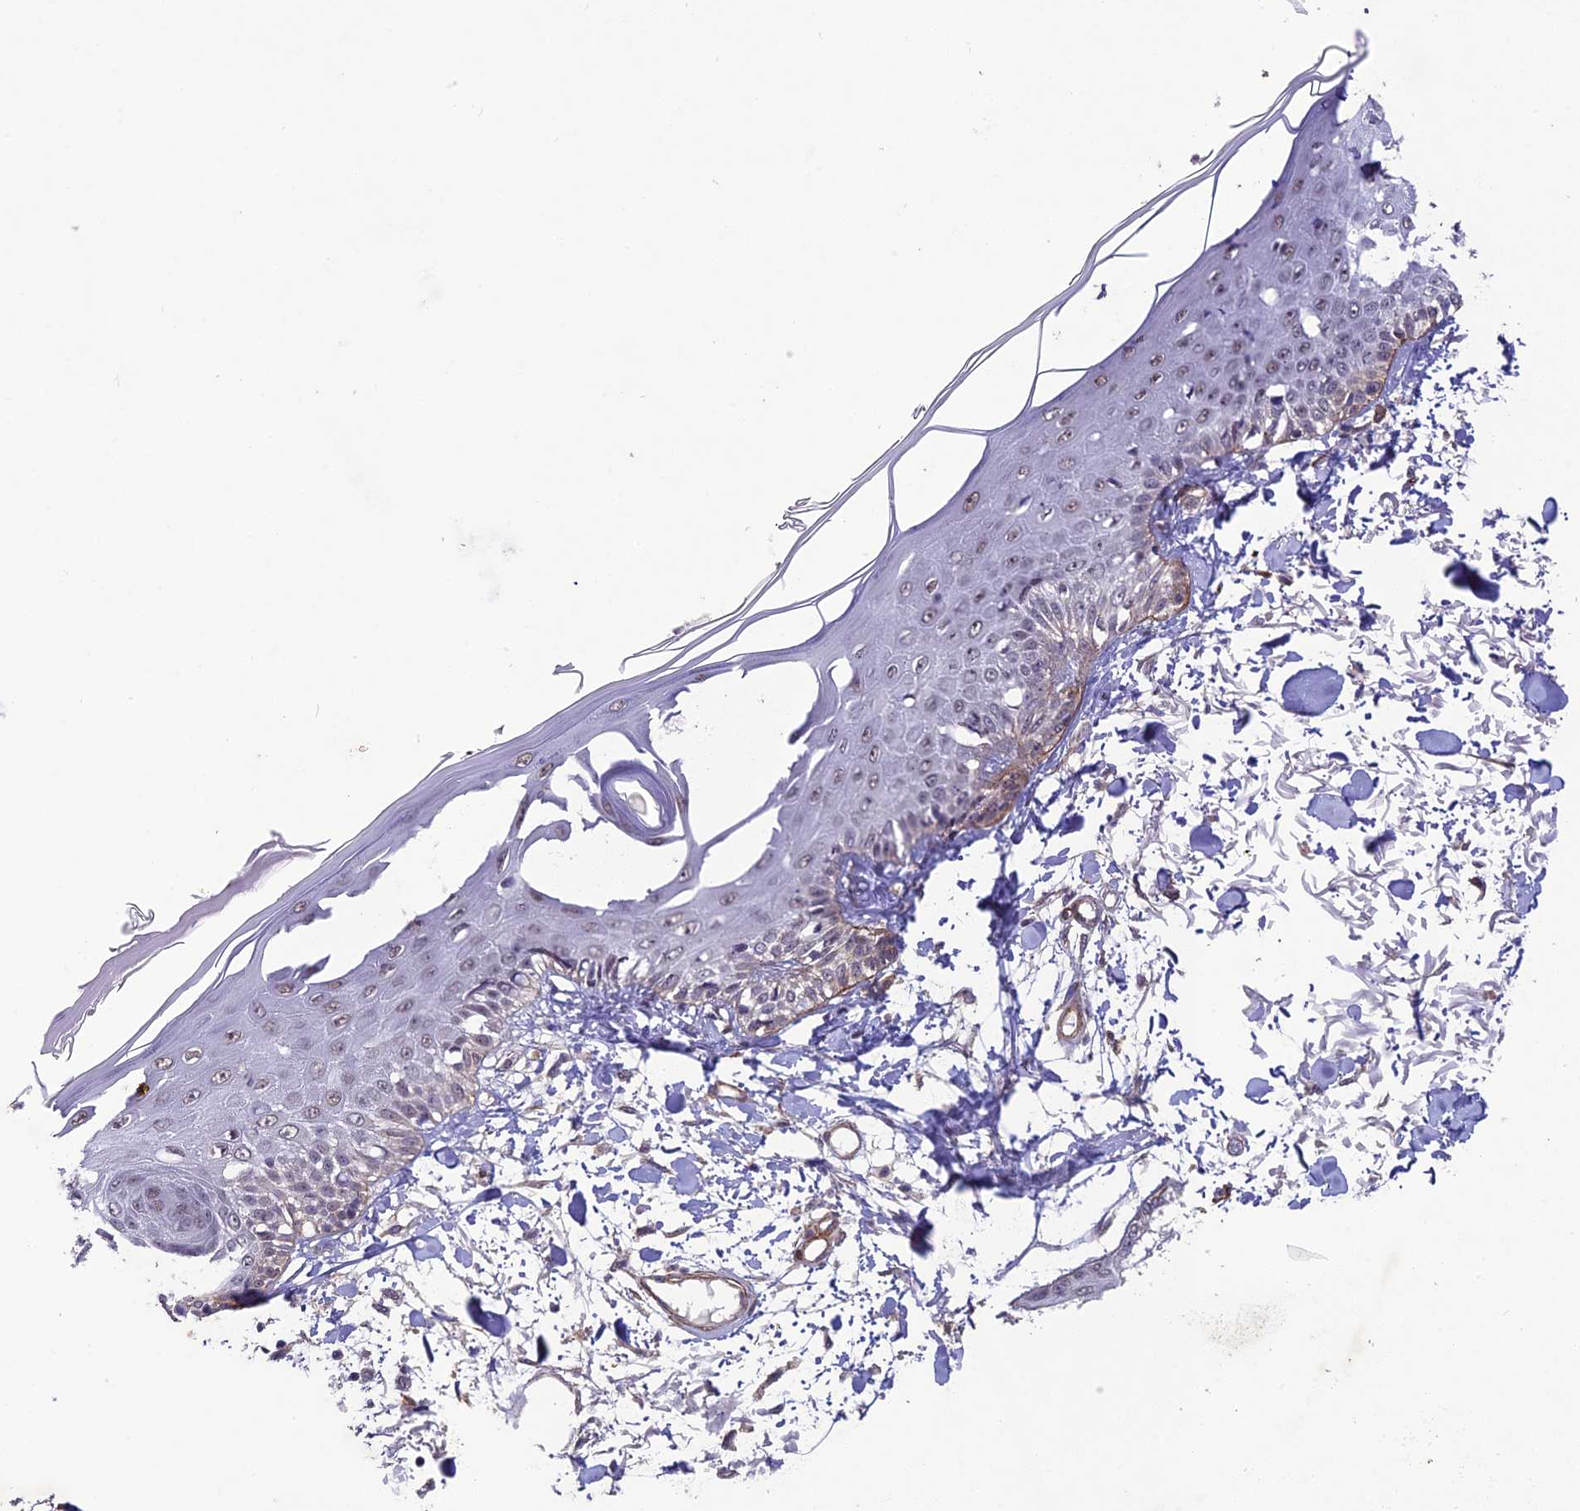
{"staining": {"intensity": "negative", "quantity": "none", "location": "none"}, "tissue": "skin", "cell_type": "Fibroblasts", "image_type": "normal", "snomed": [{"axis": "morphology", "description": "Normal tissue, NOS"}, {"axis": "morphology", "description": "Squamous cell carcinoma, NOS"}, {"axis": "topography", "description": "Skin"}, {"axis": "topography", "description": "Peripheral nerve tissue"}], "caption": "Skin was stained to show a protein in brown. There is no significant positivity in fibroblasts.", "gene": "TNS1", "patient": {"sex": "male", "age": 83}}